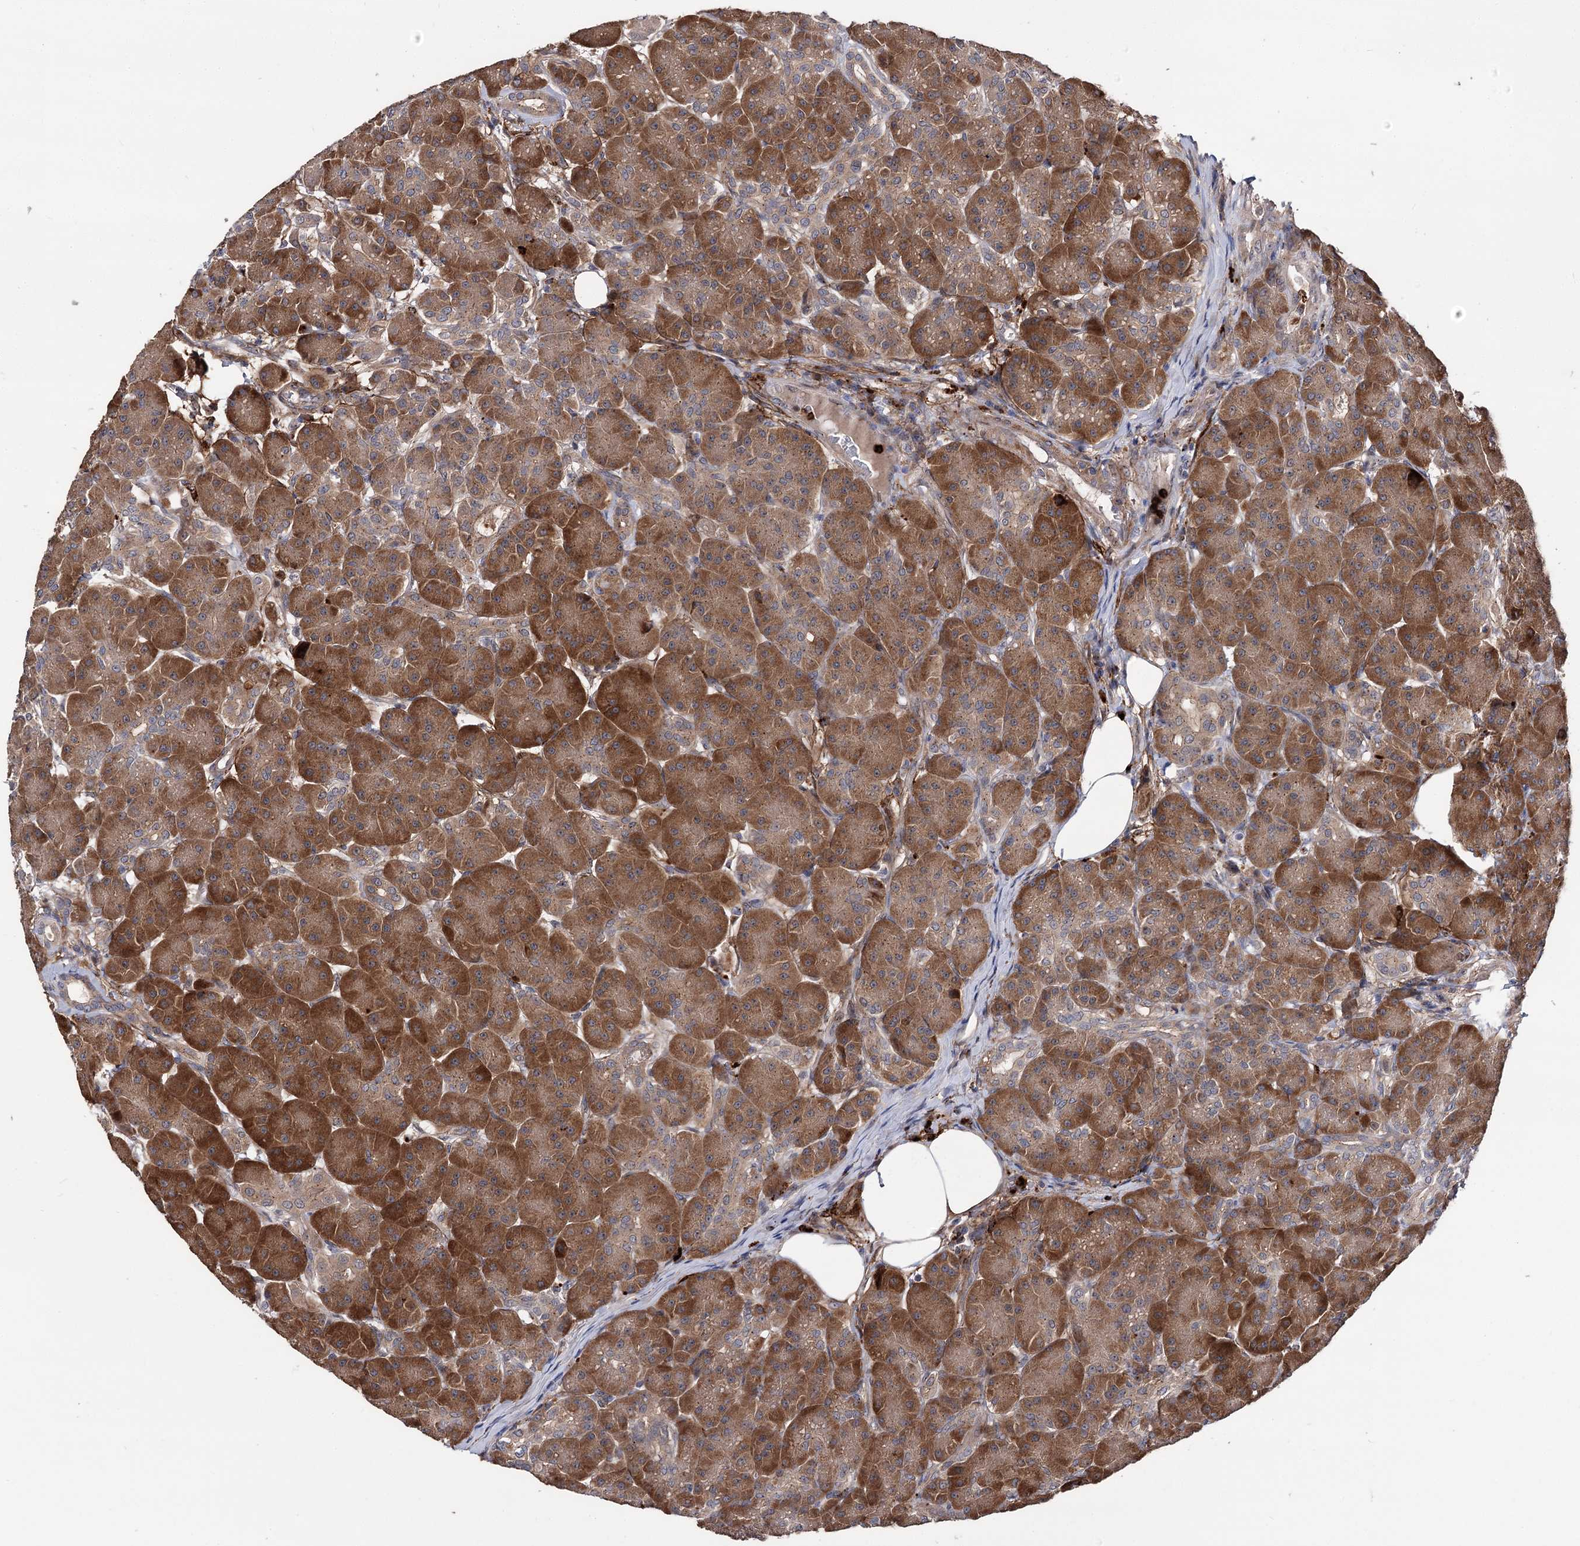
{"staining": {"intensity": "strong", "quantity": ">75%", "location": "cytoplasmic/membranous"}, "tissue": "pancreas", "cell_type": "Exocrine glandular cells", "image_type": "normal", "snomed": [{"axis": "morphology", "description": "Normal tissue, NOS"}, {"axis": "topography", "description": "Pancreas"}], "caption": "Exocrine glandular cells exhibit high levels of strong cytoplasmic/membranous staining in about >75% of cells in benign pancreas. (DAB (3,3'-diaminobenzidine) = brown stain, brightfield microscopy at high magnification).", "gene": "MINDY3", "patient": {"sex": "male", "age": 63}}